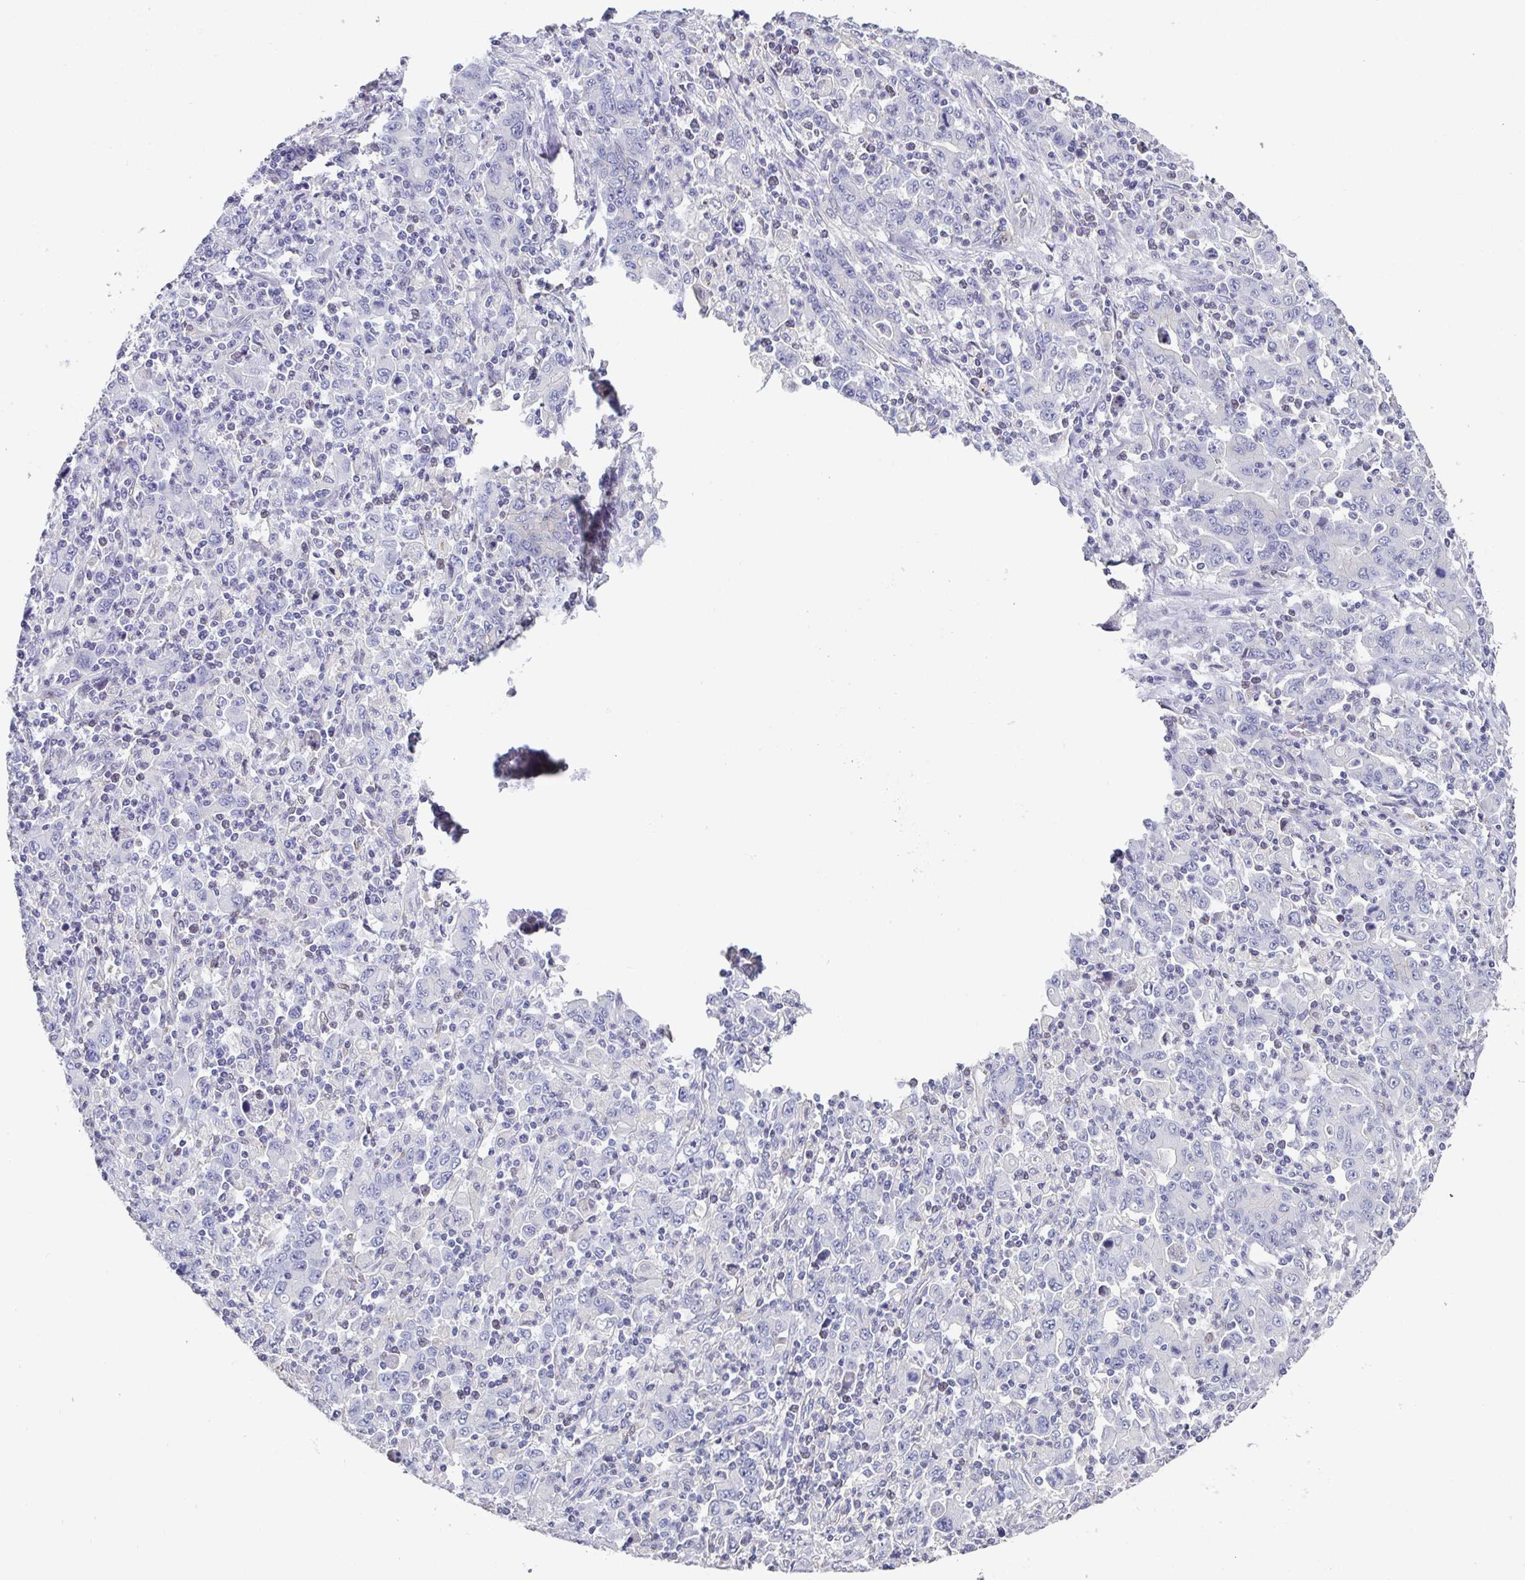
{"staining": {"intensity": "negative", "quantity": "none", "location": "none"}, "tissue": "stomach cancer", "cell_type": "Tumor cells", "image_type": "cancer", "snomed": [{"axis": "morphology", "description": "Adenocarcinoma, NOS"}, {"axis": "topography", "description": "Stomach, upper"}], "caption": "There is no significant expression in tumor cells of stomach cancer.", "gene": "PIWIL3", "patient": {"sex": "male", "age": 69}}